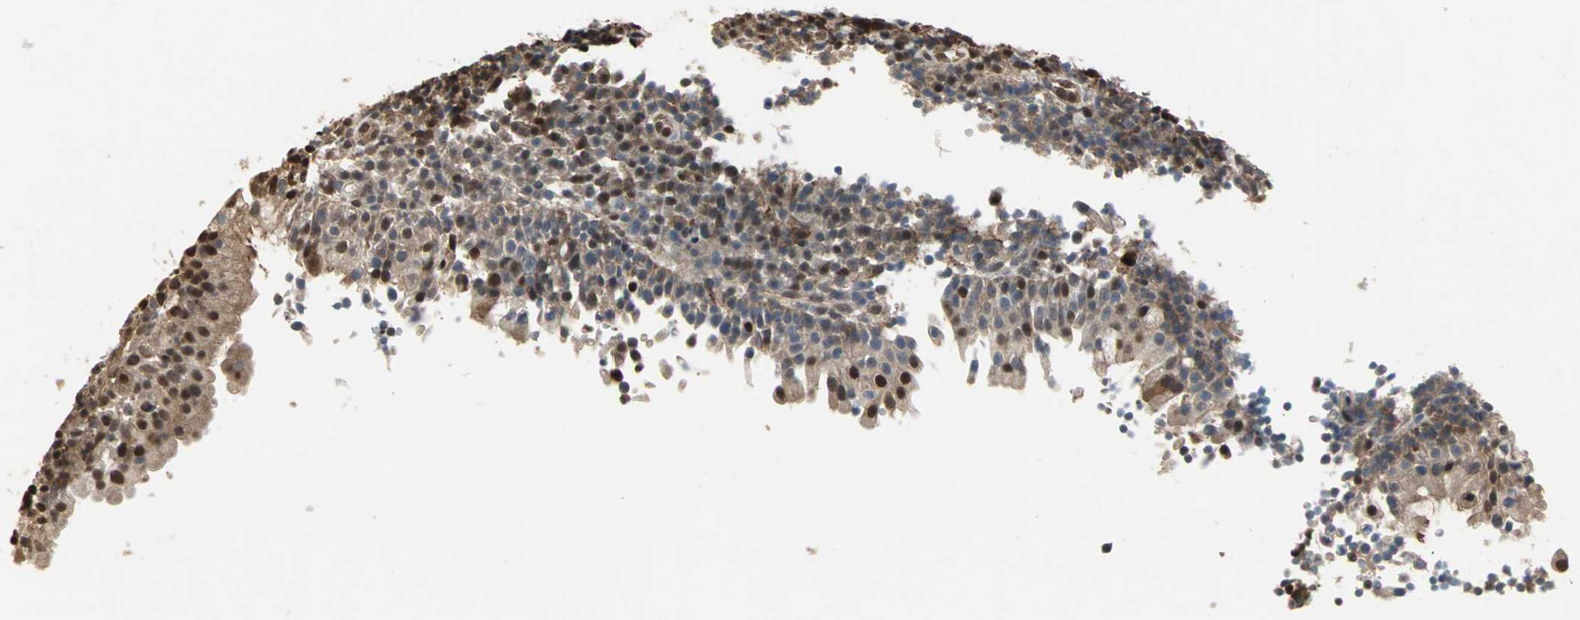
{"staining": {"intensity": "moderate", "quantity": ">75%", "location": "cytoplasmic/membranous,nuclear"}, "tissue": "tonsil", "cell_type": "Germinal center cells", "image_type": "normal", "snomed": [{"axis": "morphology", "description": "Normal tissue, NOS"}, {"axis": "topography", "description": "Tonsil"}], "caption": "Immunohistochemistry (IHC) photomicrograph of benign tonsil stained for a protein (brown), which exhibits medium levels of moderate cytoplasmic/membranous,nuclear staining in approximately >75% of germinal center cells.", "gene": "DRG2", "patient": {"sex": "female", "age": 40}}